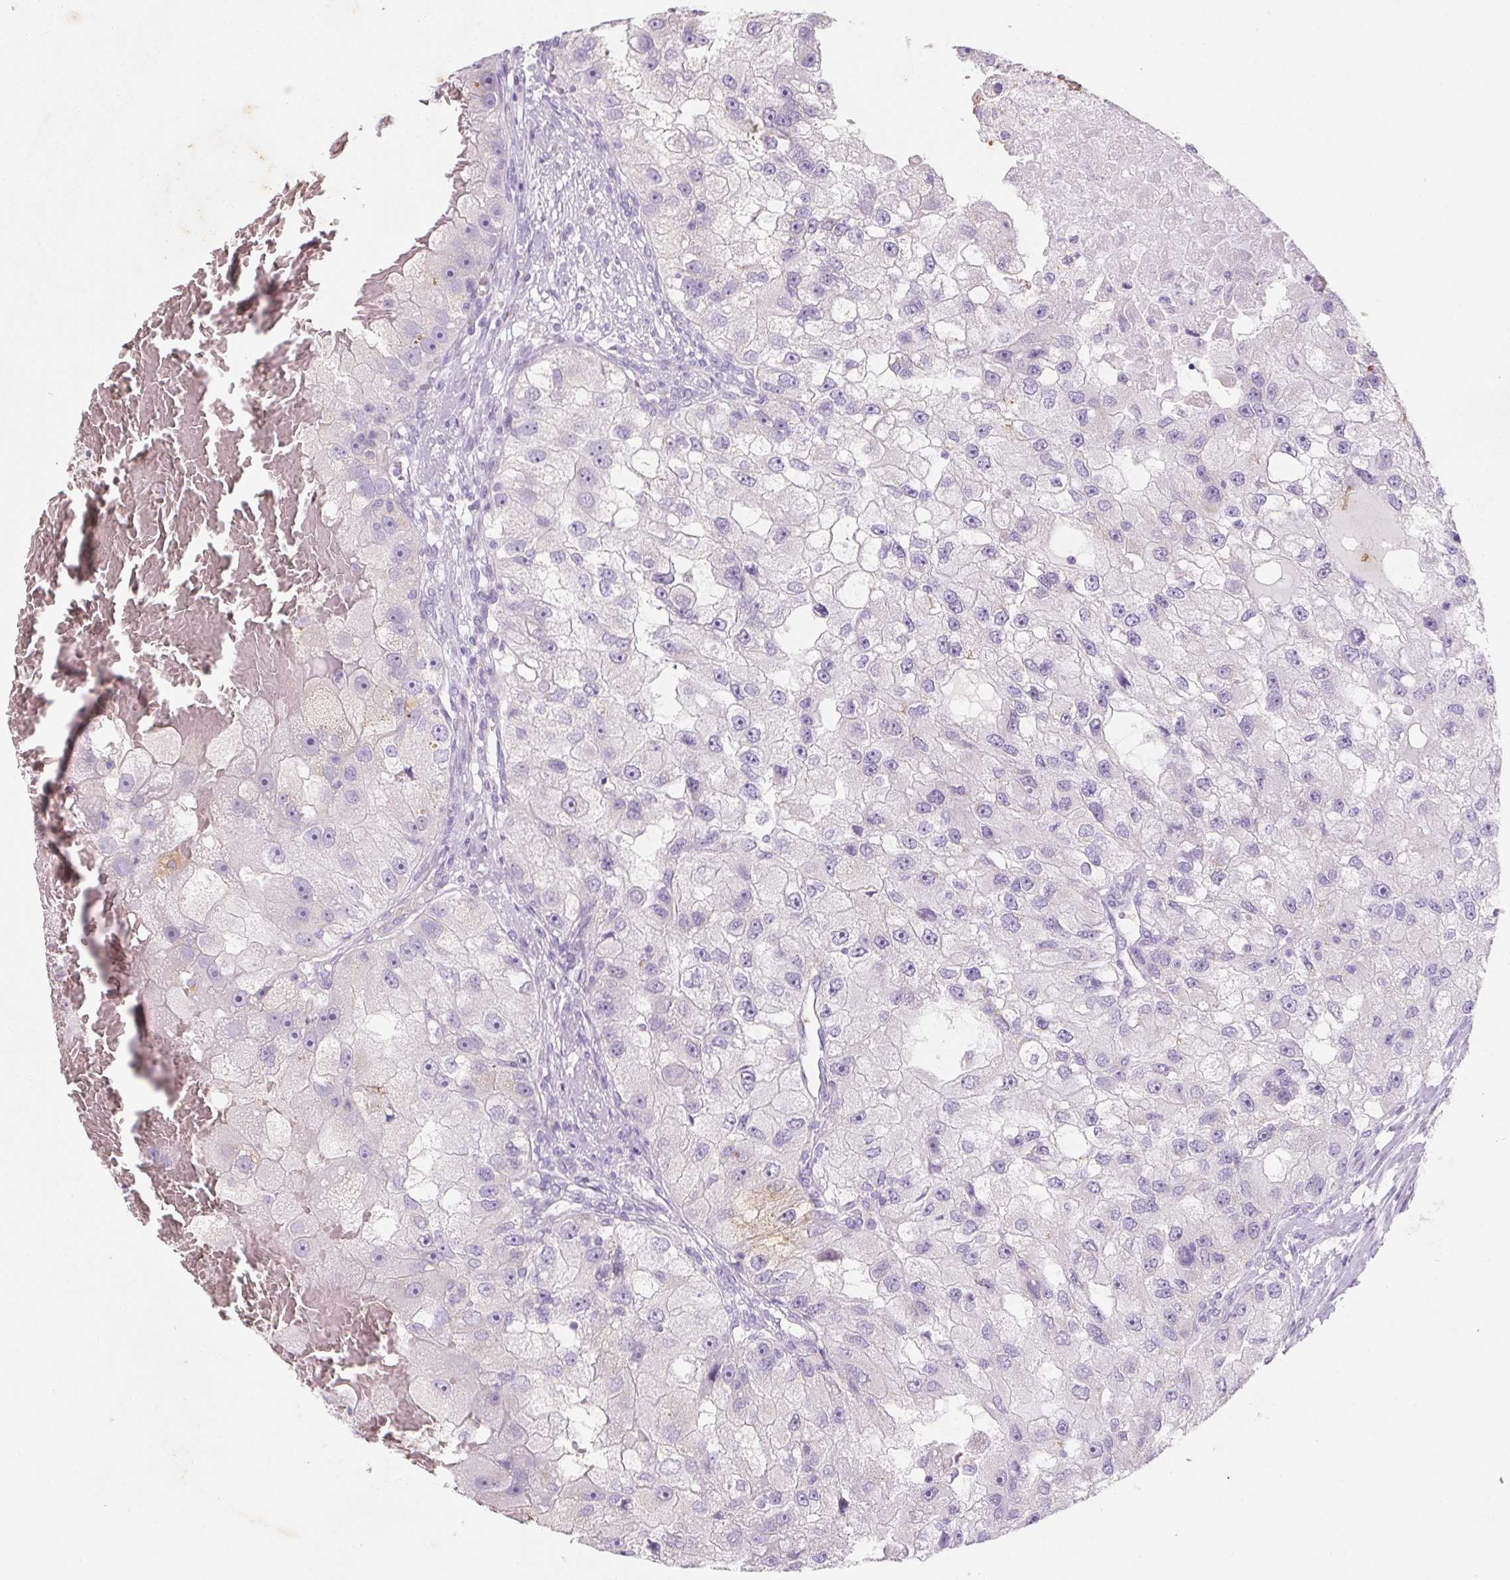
{"staining": {"intensity": "negative", "quantity": "none", "location": "none"}, "tissue": "renal cancer", "cell_type": "Tumor cells", "image_type": "cancer", "snomed": [{"axis": "morphology", "description": "Adenocarcinoma, NOS"}, {"axis": "topography", "description": "Kidney"}], "caption": "Tumor cells are negative for brown protein staining in renal cancer.", "gene": "DCD", "patient": {"sex": "male", "age": 63}}